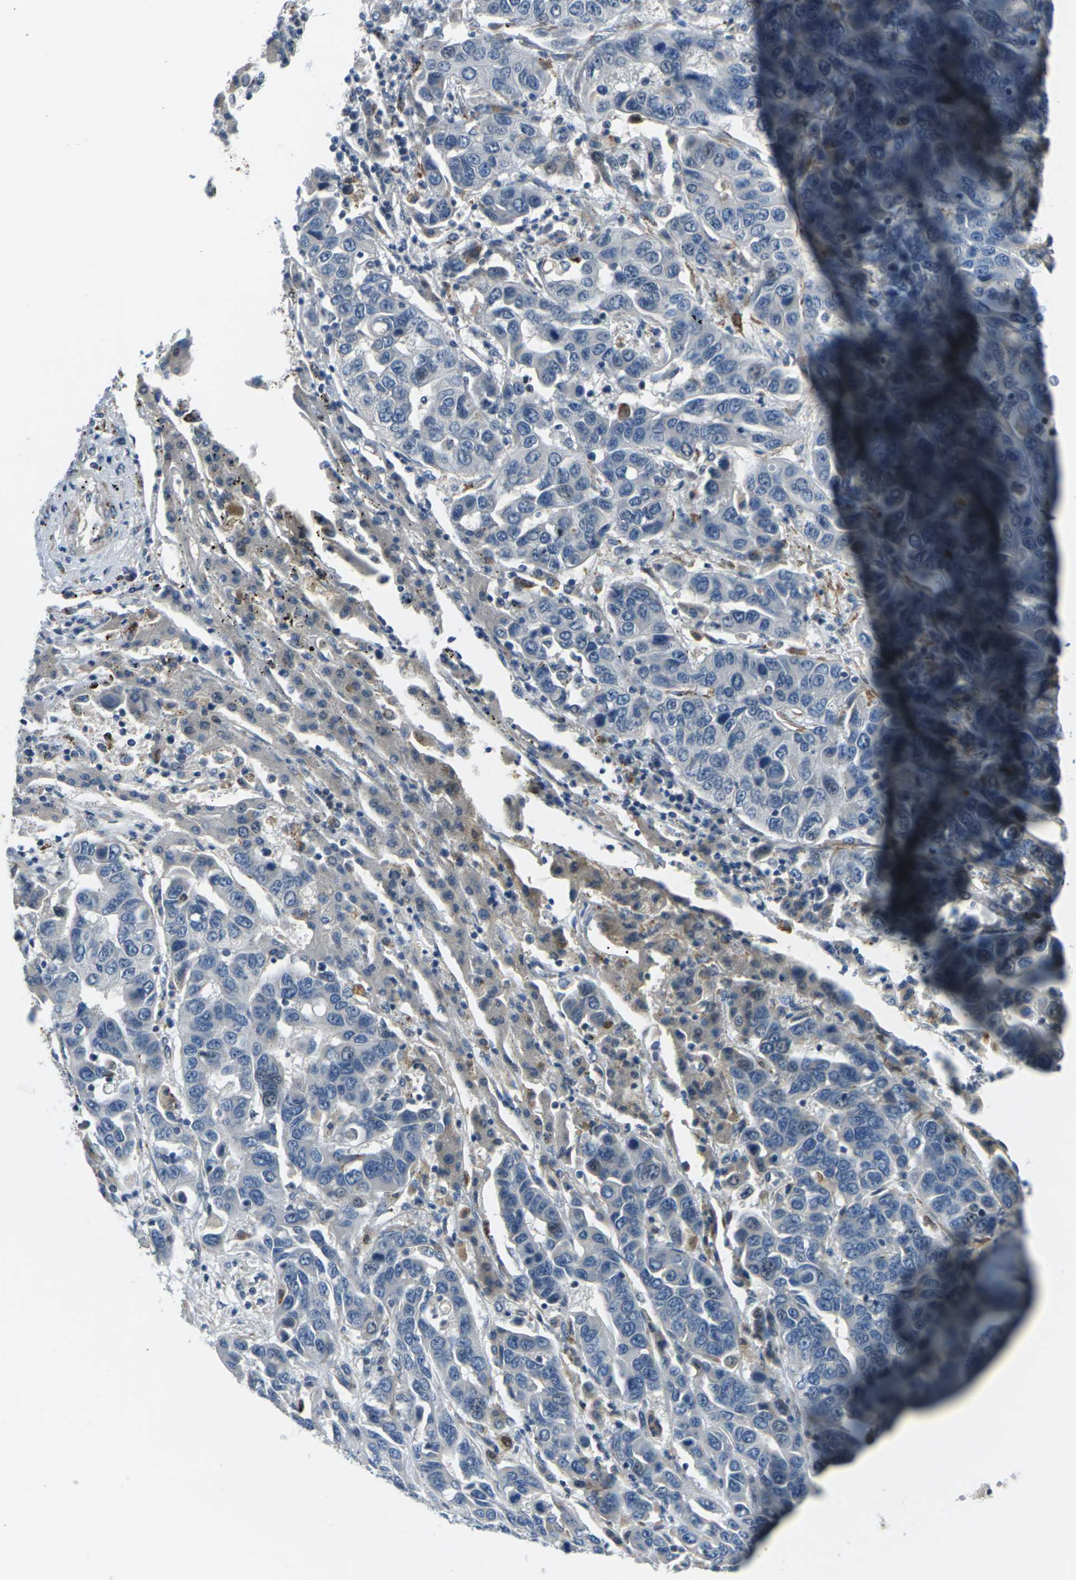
{"staining": {"intensity": "negative", "quantity": "none", "location": "none"}, "tissue": "liver cancer", "cell_type": "Tumor cells", "image_type": "cancer", "snomed": [{"axis": "morphology", "description": "Cholangiocarcinoma"}, {"axis": "topography", "description": "Liver"}], "caption": "Immunohistochemistry photomicrograph of neoplastic tissue: liver cancer (cholangiocarcinoma) stained with DAB demonstrates no significant protein staining in tumor cells. (DAB (3,3'-diaminobenzidine) immunohistochemistry (IHC), high magnification).", "gene": "SLC13A3", "patient": {"sex": "female", "age": 52}}